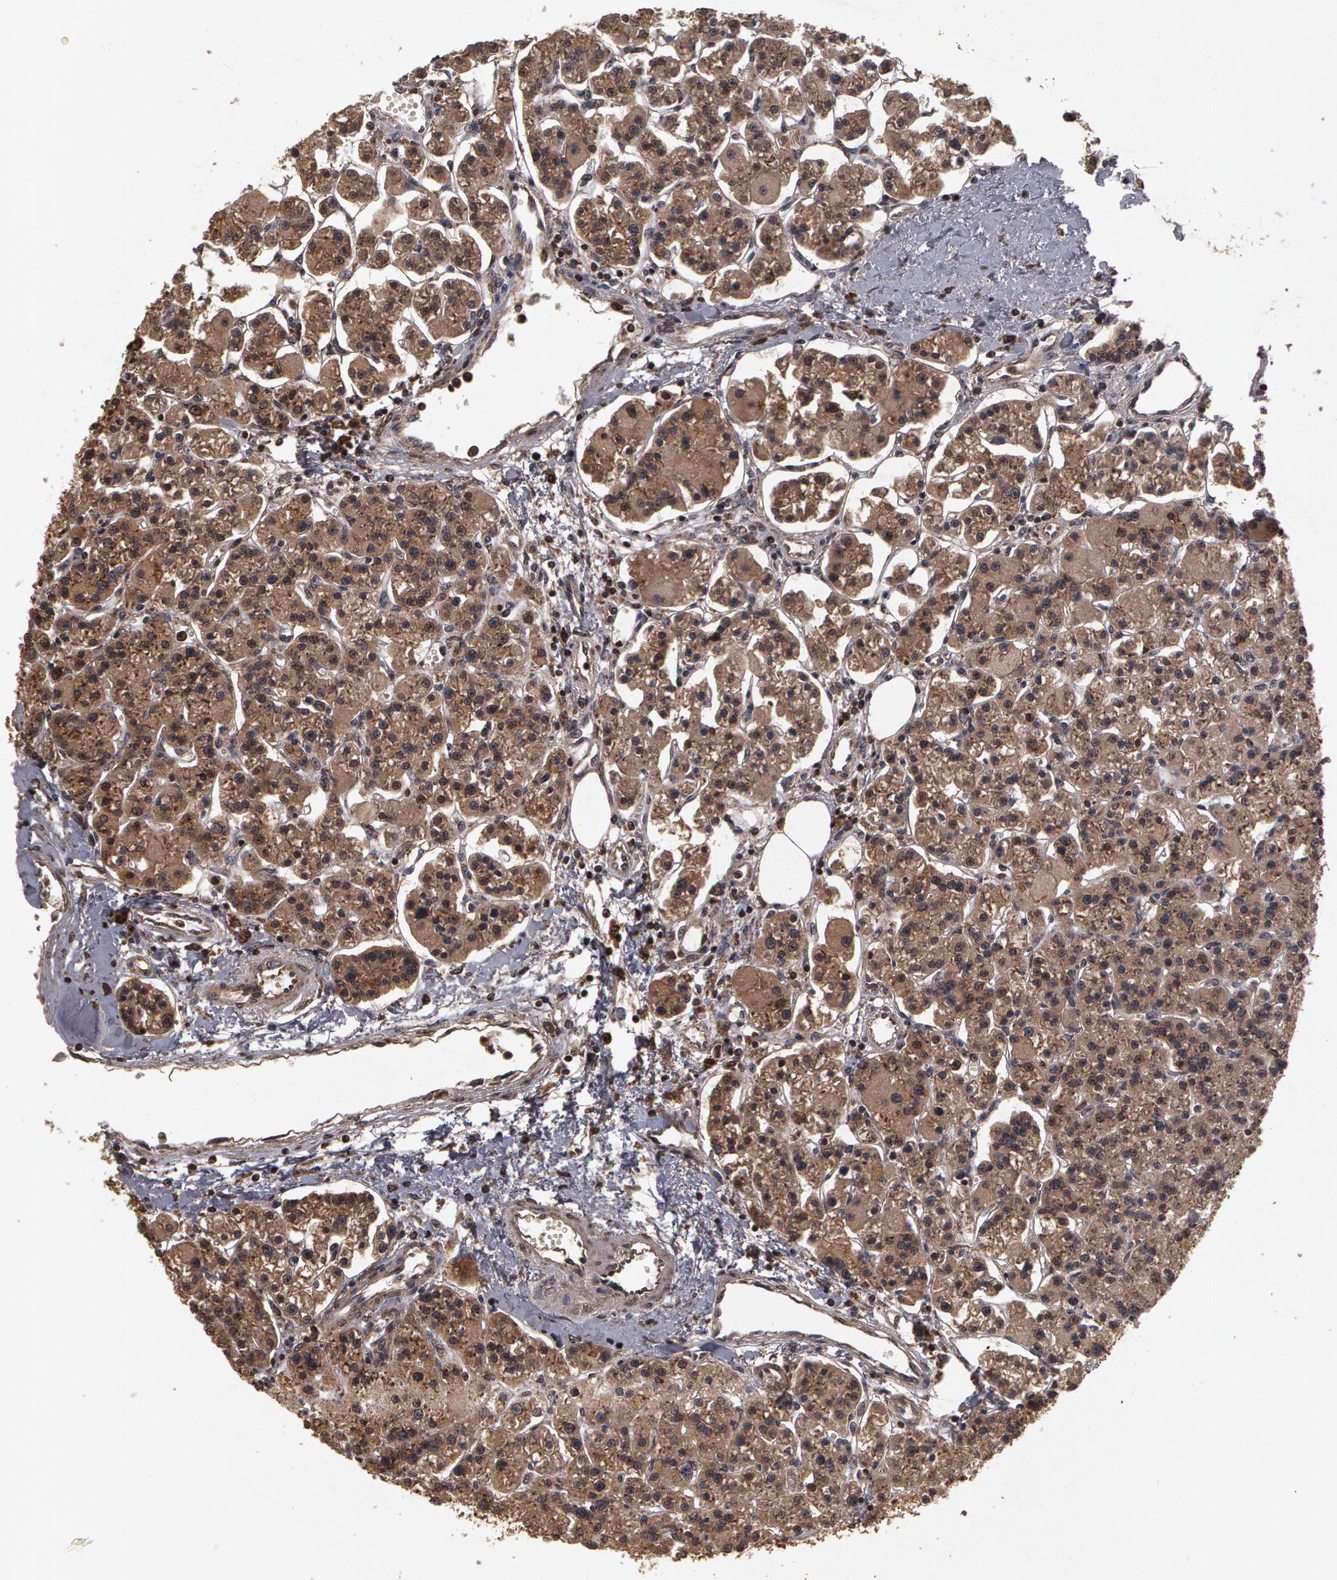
{"staining": {"intensity": "moderate", "quantity": ">75%", "location": "cytoplasmic/membranous"}, "tissue": "parathyroid gland", "cell_type": "Glandular cells", "image_type": "normal", "snomed": [{"axis": "morphology", "description": "Normal tissue, NOS"}, {"axis": "topography", "description": "Parathyroid gland"}], "caption": "Moderate cytoplasmic/membranous positivity for a protein is seen in about >75% of glandular cells of benign parathyroid gland using IHC.", "gene": "CALR", "patient": {"sex": "female", "age": 58}}